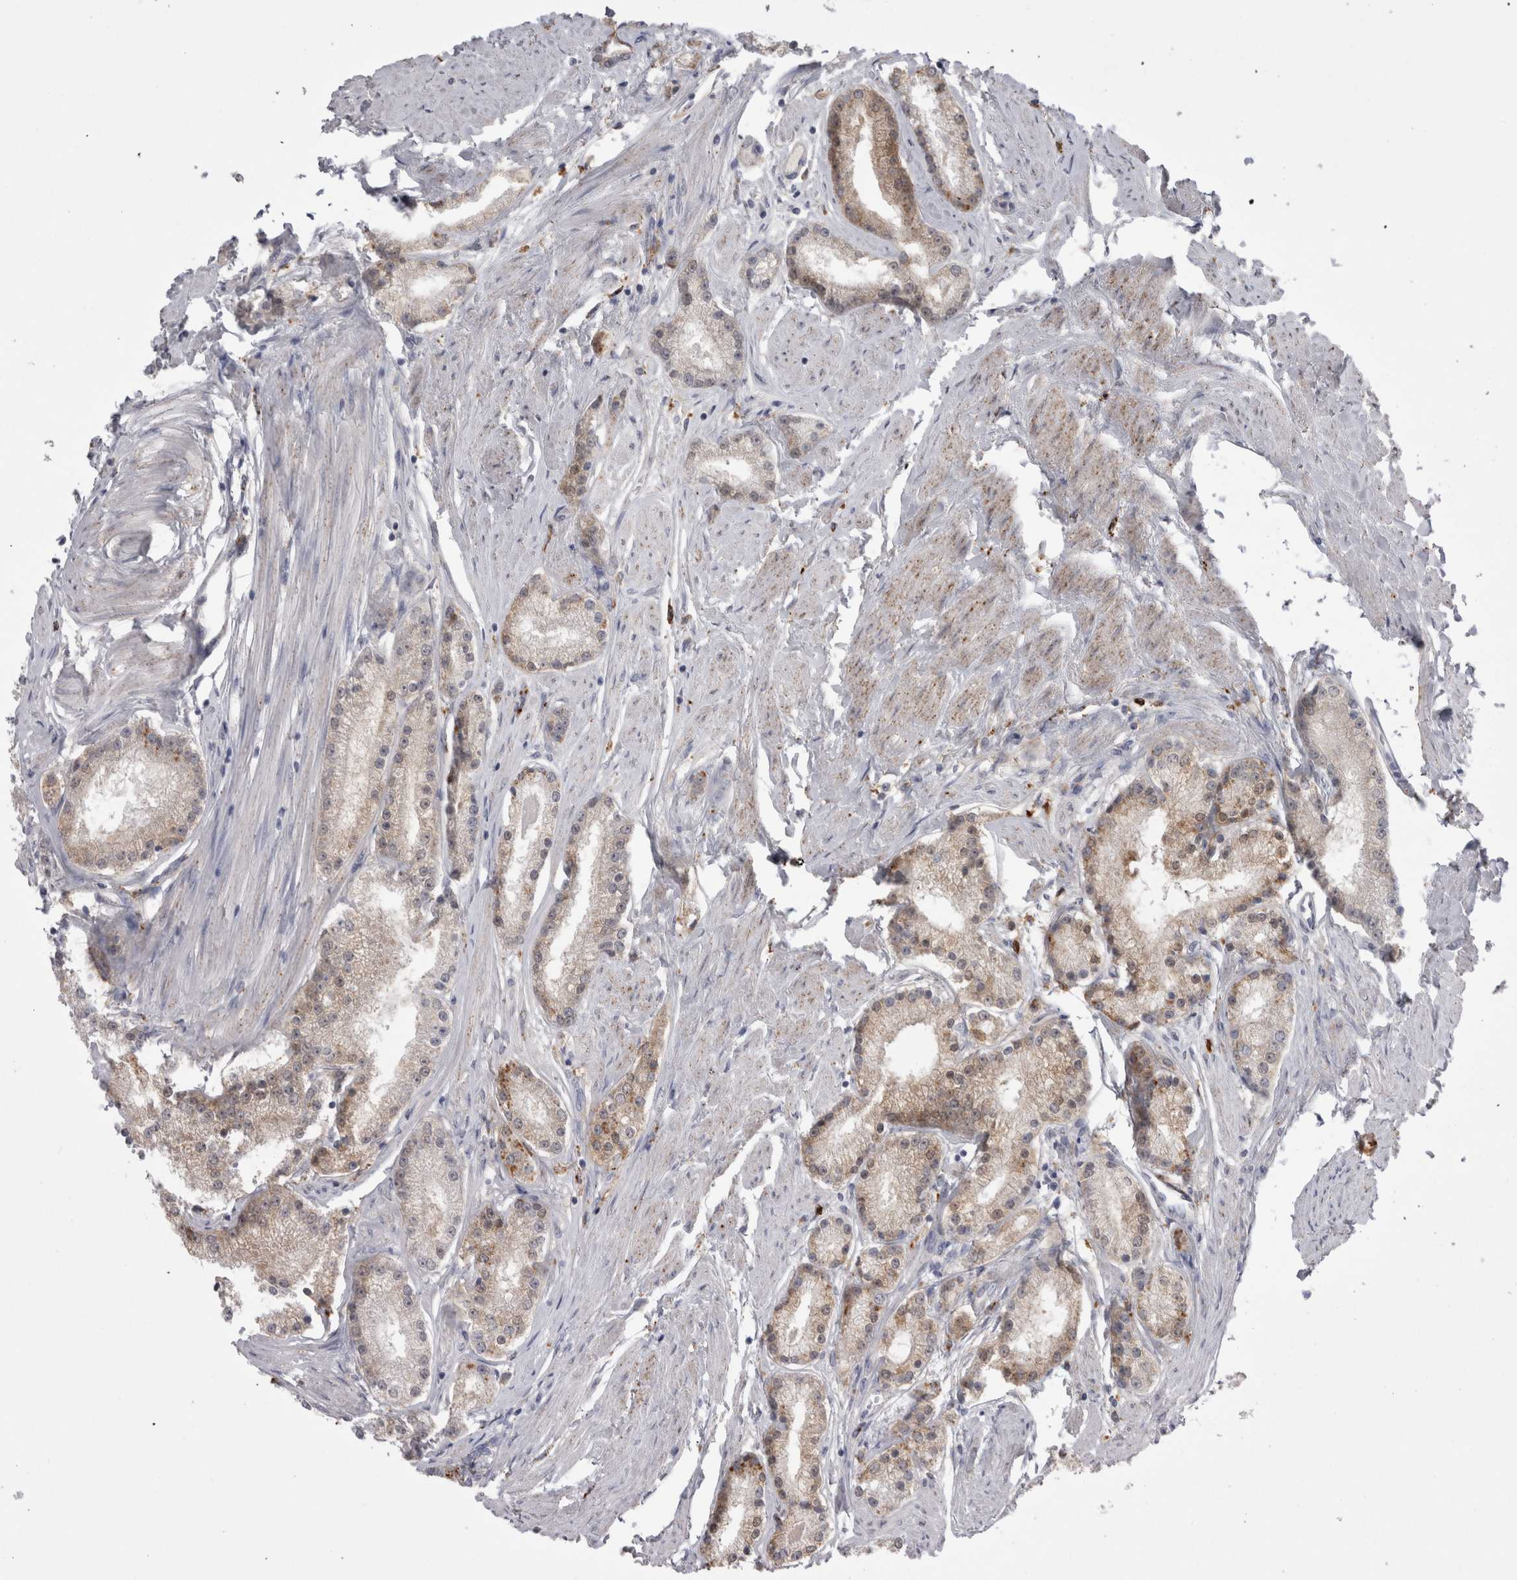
{"staining": {"intensity": "moderate", "quantity": "<25%", "location": "cytoplasmic/membranous"}, "tissue": "prostate cancer", "cell_type": "Tumor cells", "image_type": "cancer", "snomed": [{"axis": "morphology", "description": "Adenocarcinoma, Low grade"}, {"axis": "topography", "description": "Prostate"}], "caption": "Prostate cancer stained with a brown dye demonstrates moderate cytoplasmic/membranous positive expression in about <25% of tumor cells.", "gene": "EPDR1", "patient": {"sex": "male", "age": 63}}